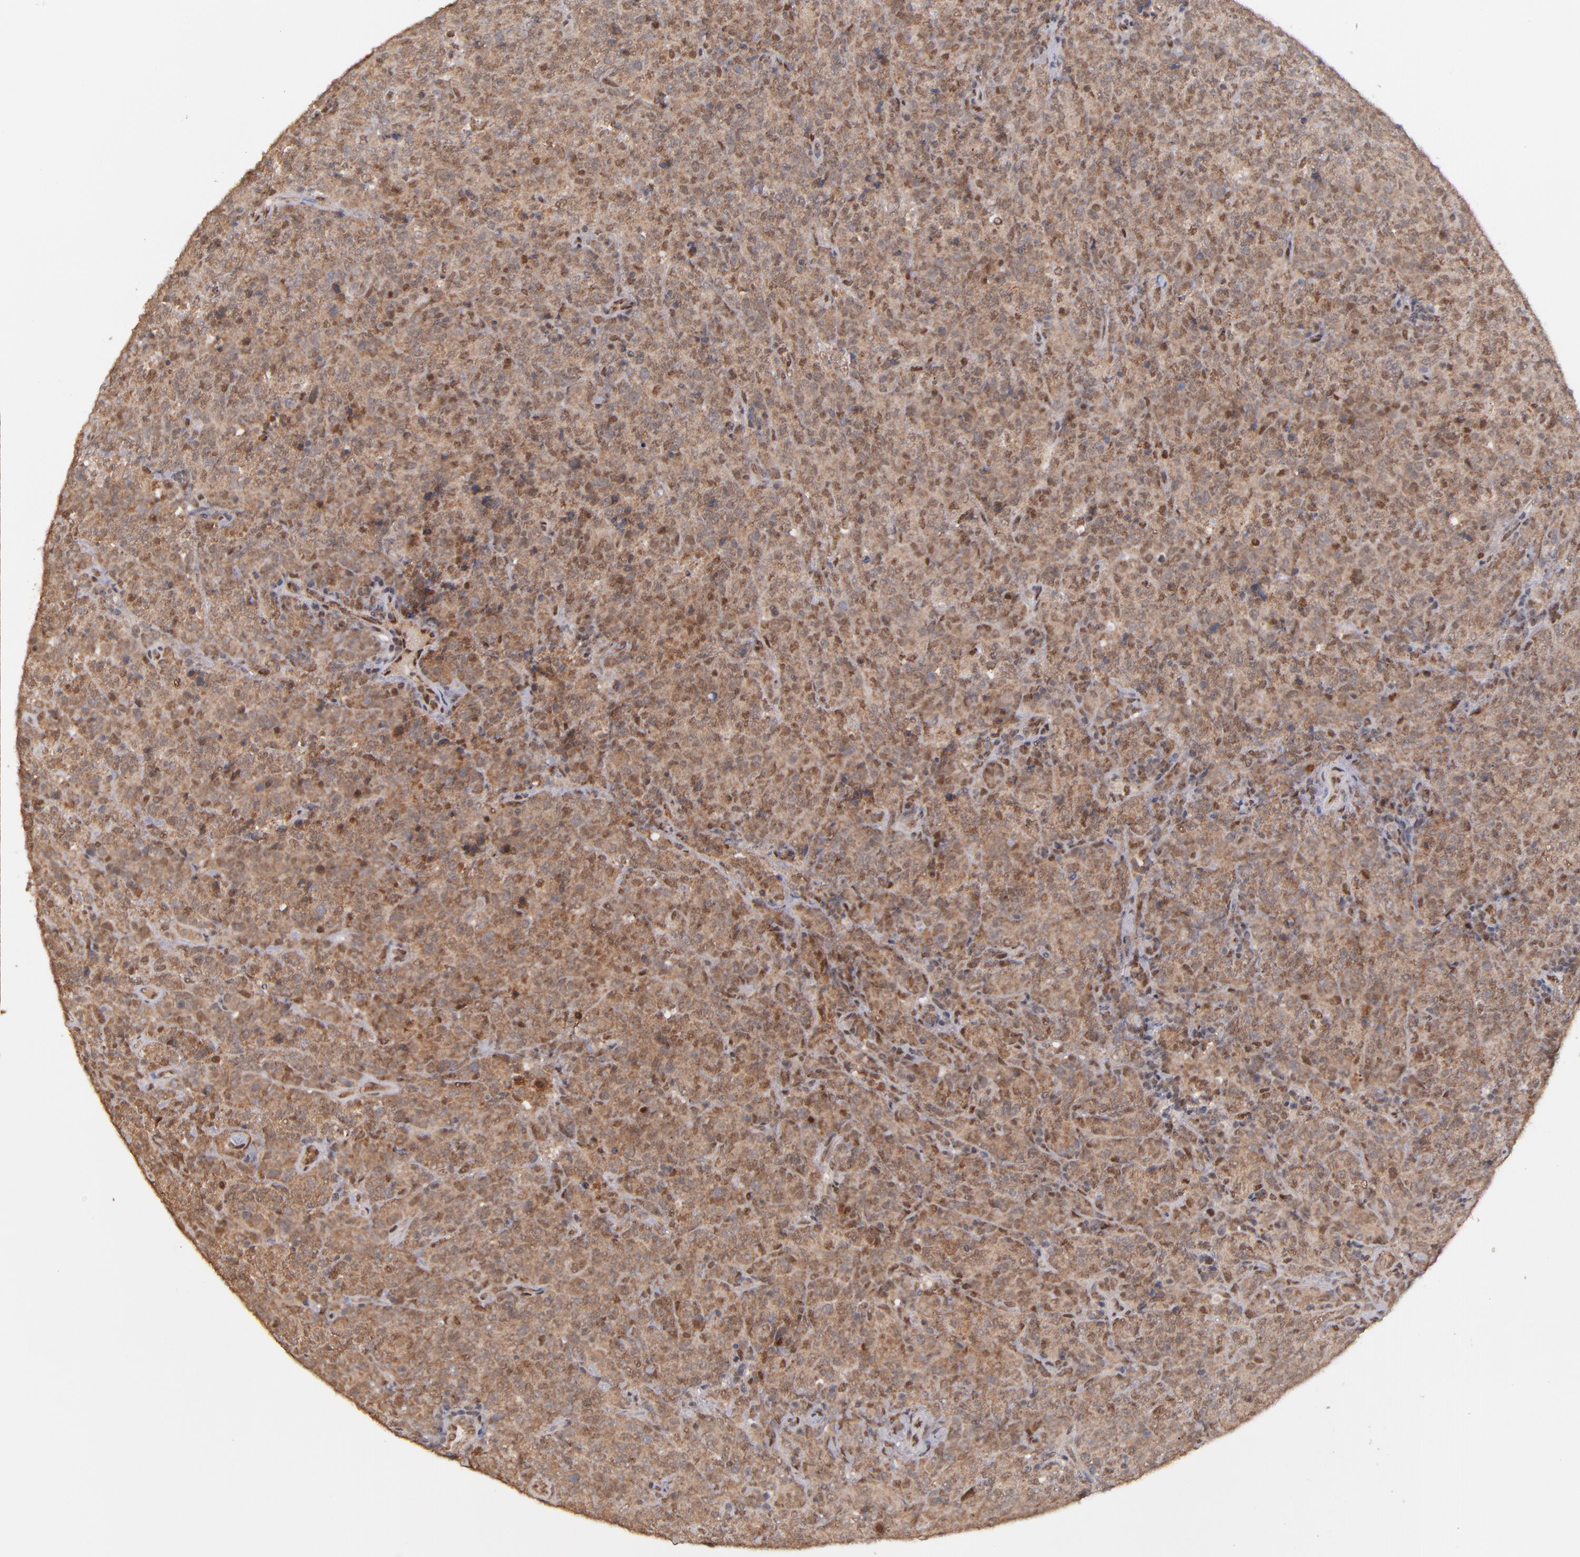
{"staining": {"intensity": "moderate", "quantity": ">75%", "location": "cytoplasmic/membranous,nuclear"}, "tissue": "lymphoma", "cell_type": "Tumor cells", "image_type": "cancer", "snomed": [{"axis": "morphology", "description": "Malignant lymphoma, non-Hodgkin's type, High grade"}, {"axis": "topography", "description": "Tonsil"}], "caption": "Malignant lymphoma, non-Hodgkin's type (high-grade) stained with immunohistochemistry (IHC) exhibits moderate cytoplasmic/membranous and nuclear staining in approximately >75% of tumor cells. Ihc stains the protein in brown and the nuclei are stained blue.", "gene": "EAPP", "patient": {"sex": "female", "age": 36}}